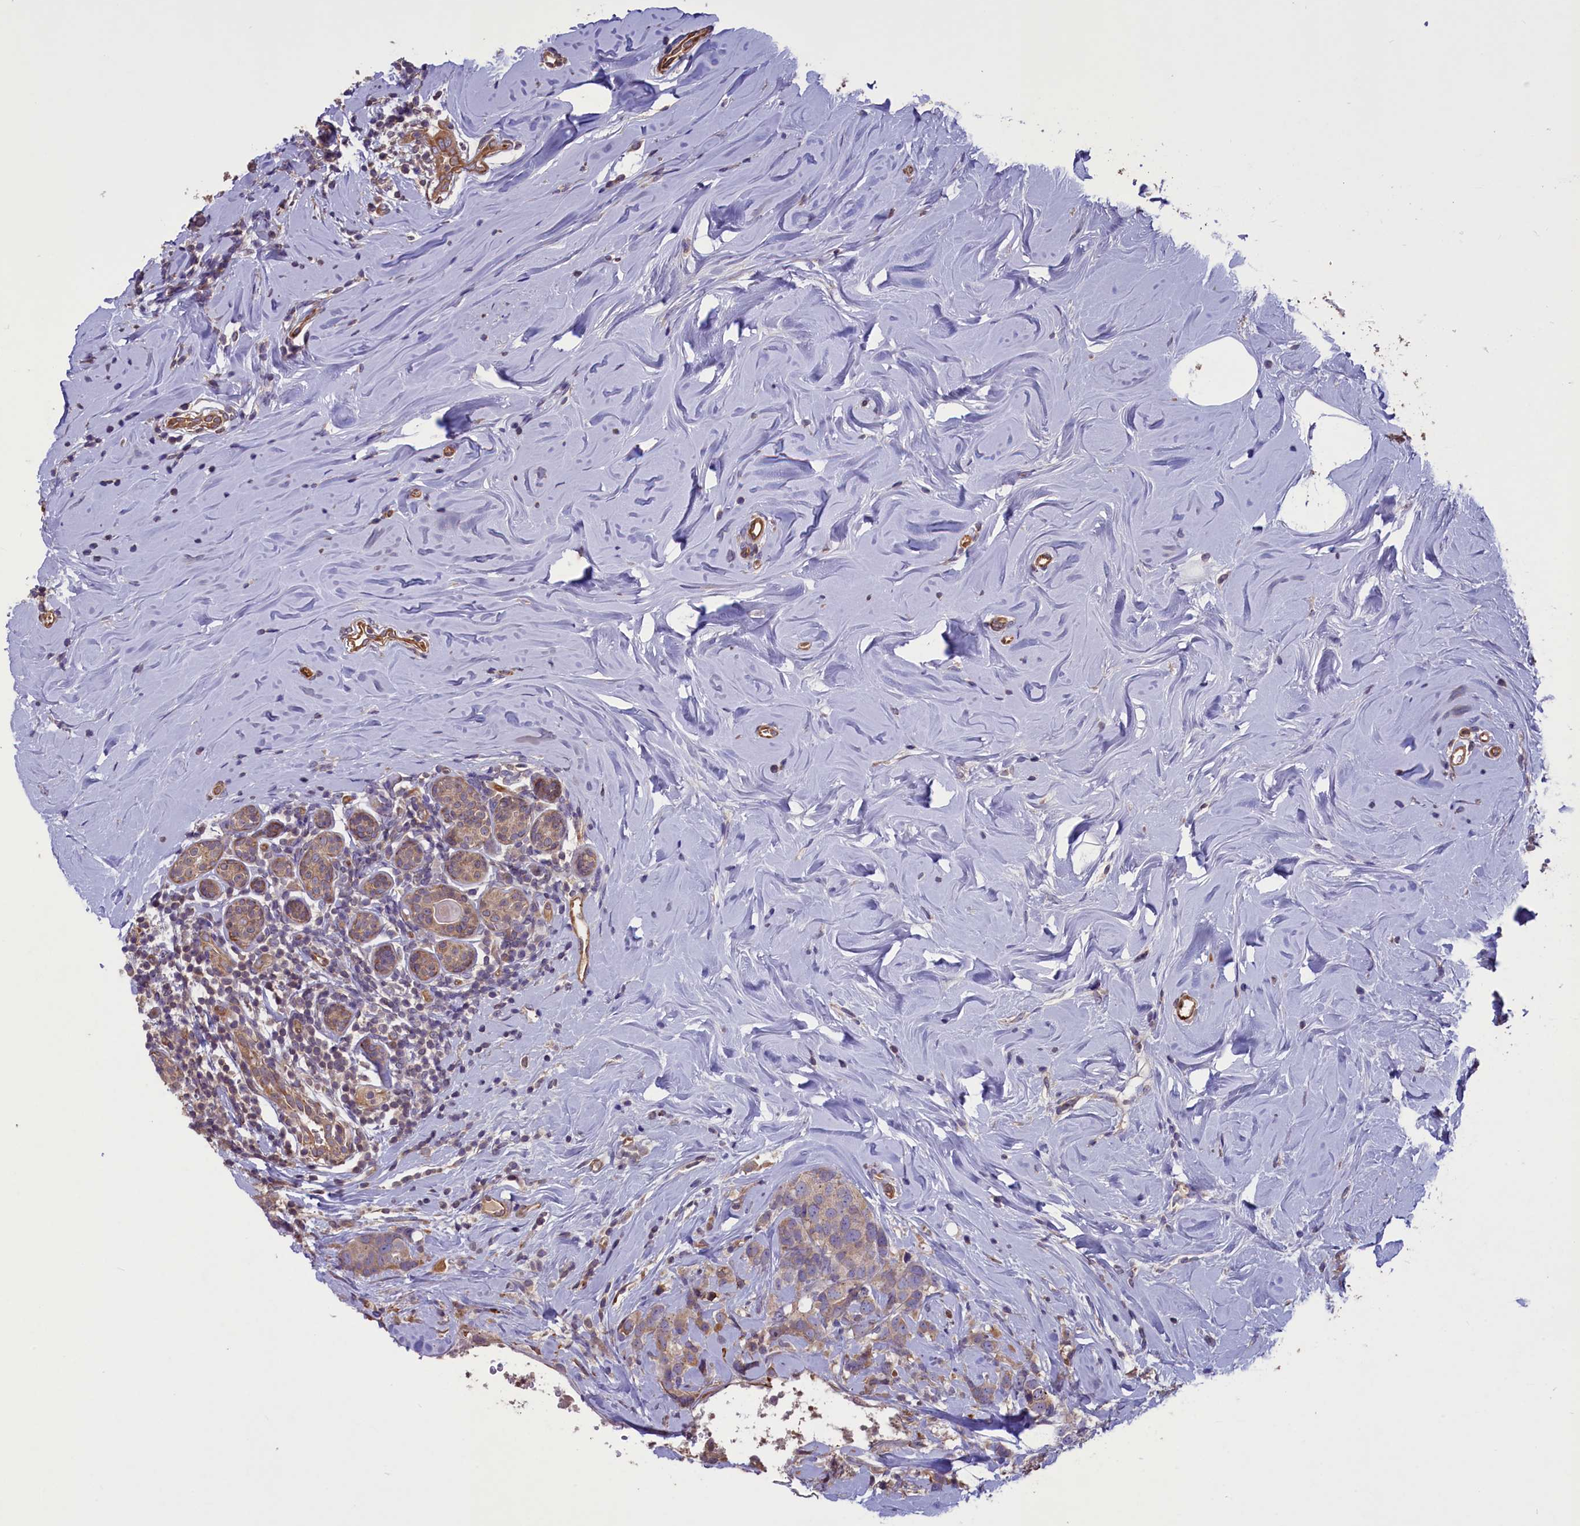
{"staining": {"intensity": "weak", "quantity": "25%-75%", "location": "cytoplasmic/membranous"}, "tissue": "breast cancer", "cell_type": "Tumor cells", "image_type": "cancer", "snomed": [{"axis": "morphology", "description": "Lobular carcinoma"}, {"axis": "topography", "description": "Breast"}], "caption": "Immunohistochemical staining of human lobular carcinoma (breast) demonstrates low levels of weak cytoplasmic/membranous protein staining in approximately 25%-75% of tumor cells. Nuclei are stained in blue.", "gene": "CCDC125", "patient": {"sex": "female", "age": 59}}